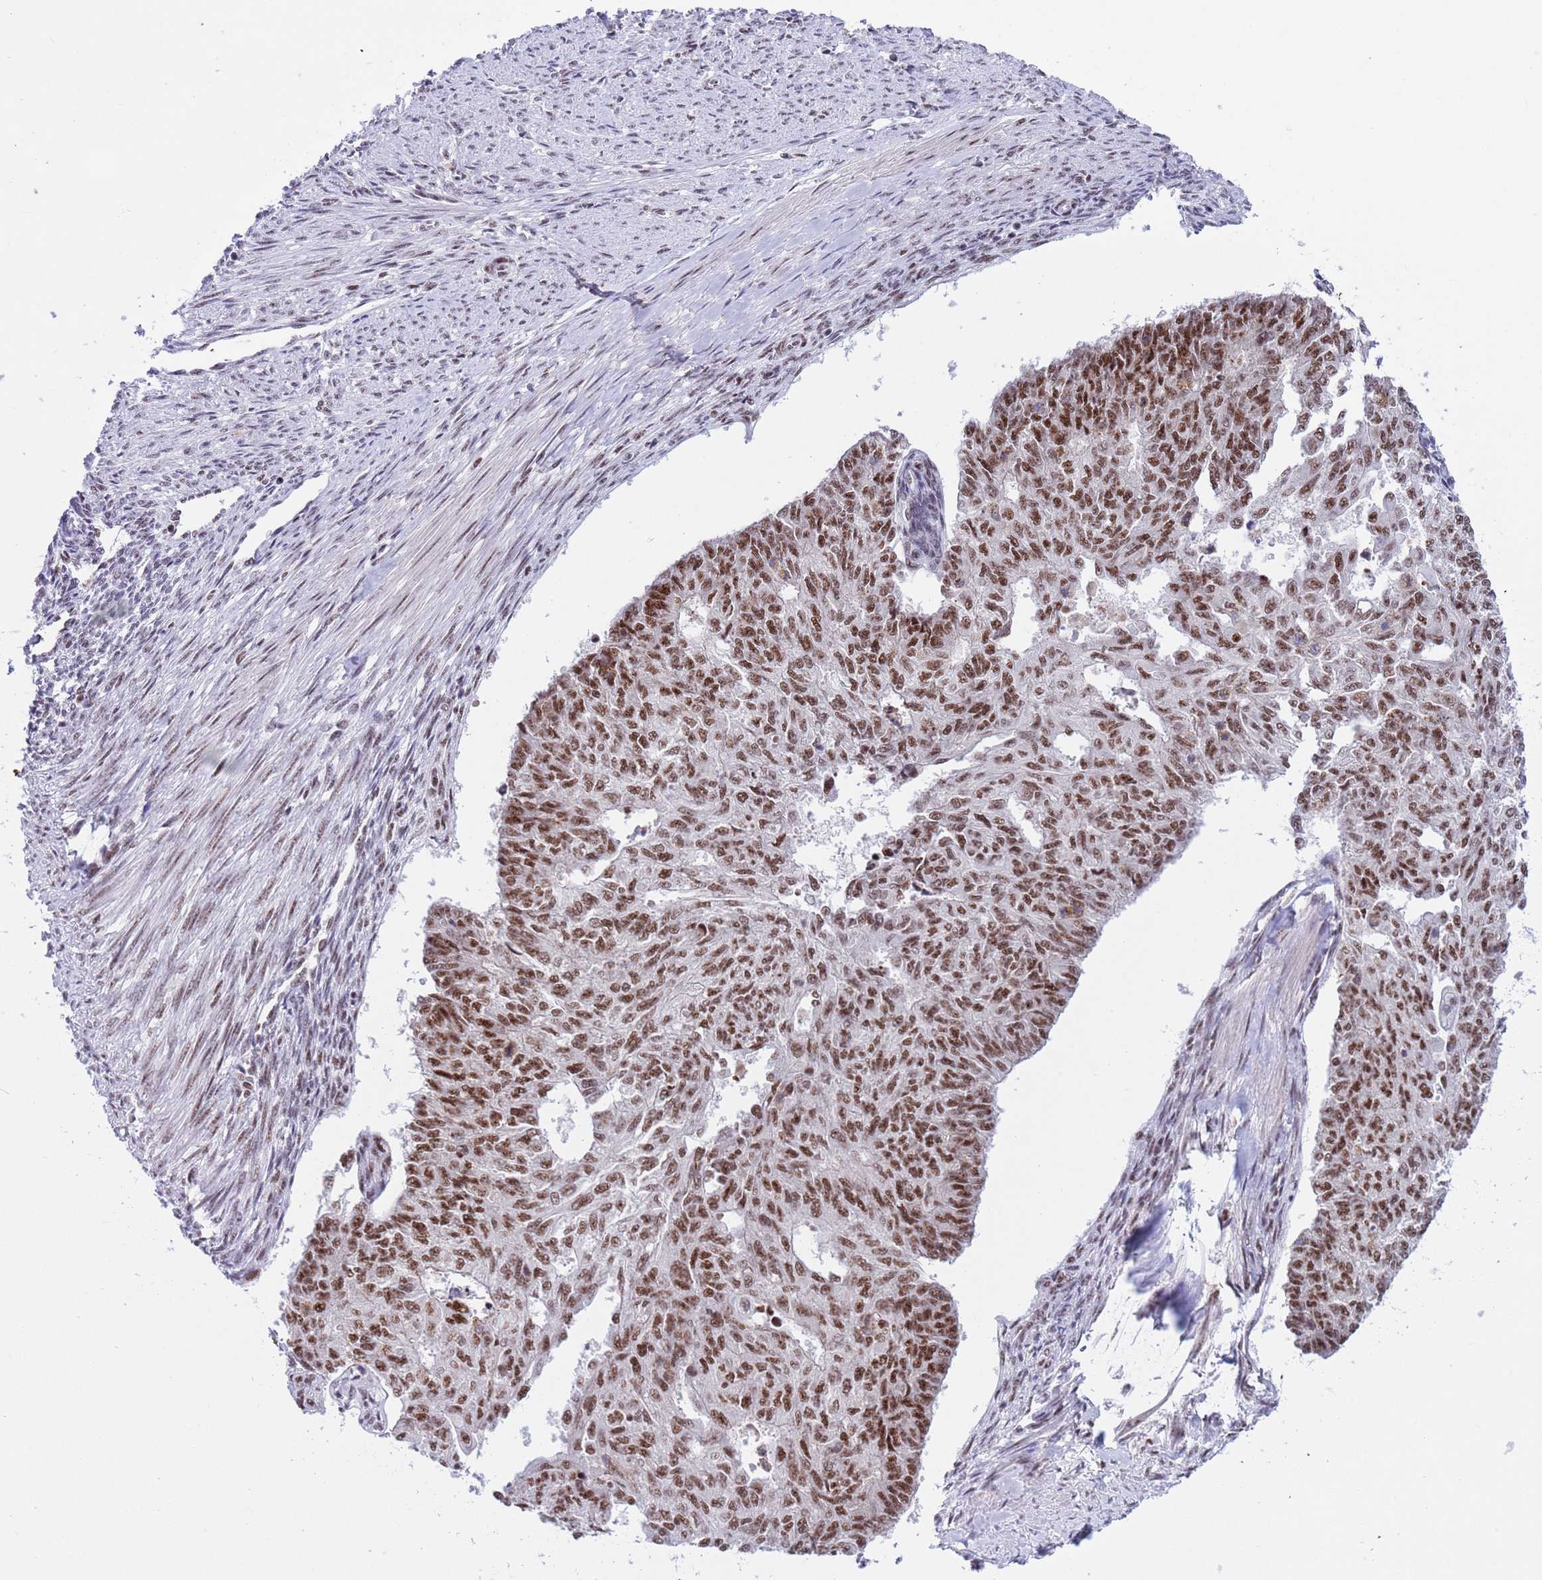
{"staining": {"intensity": "strong", "quantity": ">75%", "location": "nuclear"}, "tissue": "endometrial cancer", "cell_type": "Tumor cells", "image_type": "cancer", "snomed": [{"axis": "morphology", "description": "Adenocarcinoma, NOS"}, {"axis": "topography", "description": "Endometrium"}], "caption": "The immunohistochemical stain highlights strong nuclear staining in tumor cells of adenocarcinoma (endometrial) tissue.", "gene": "THOC2", "patient": {"sex": "female", "age": 32}}